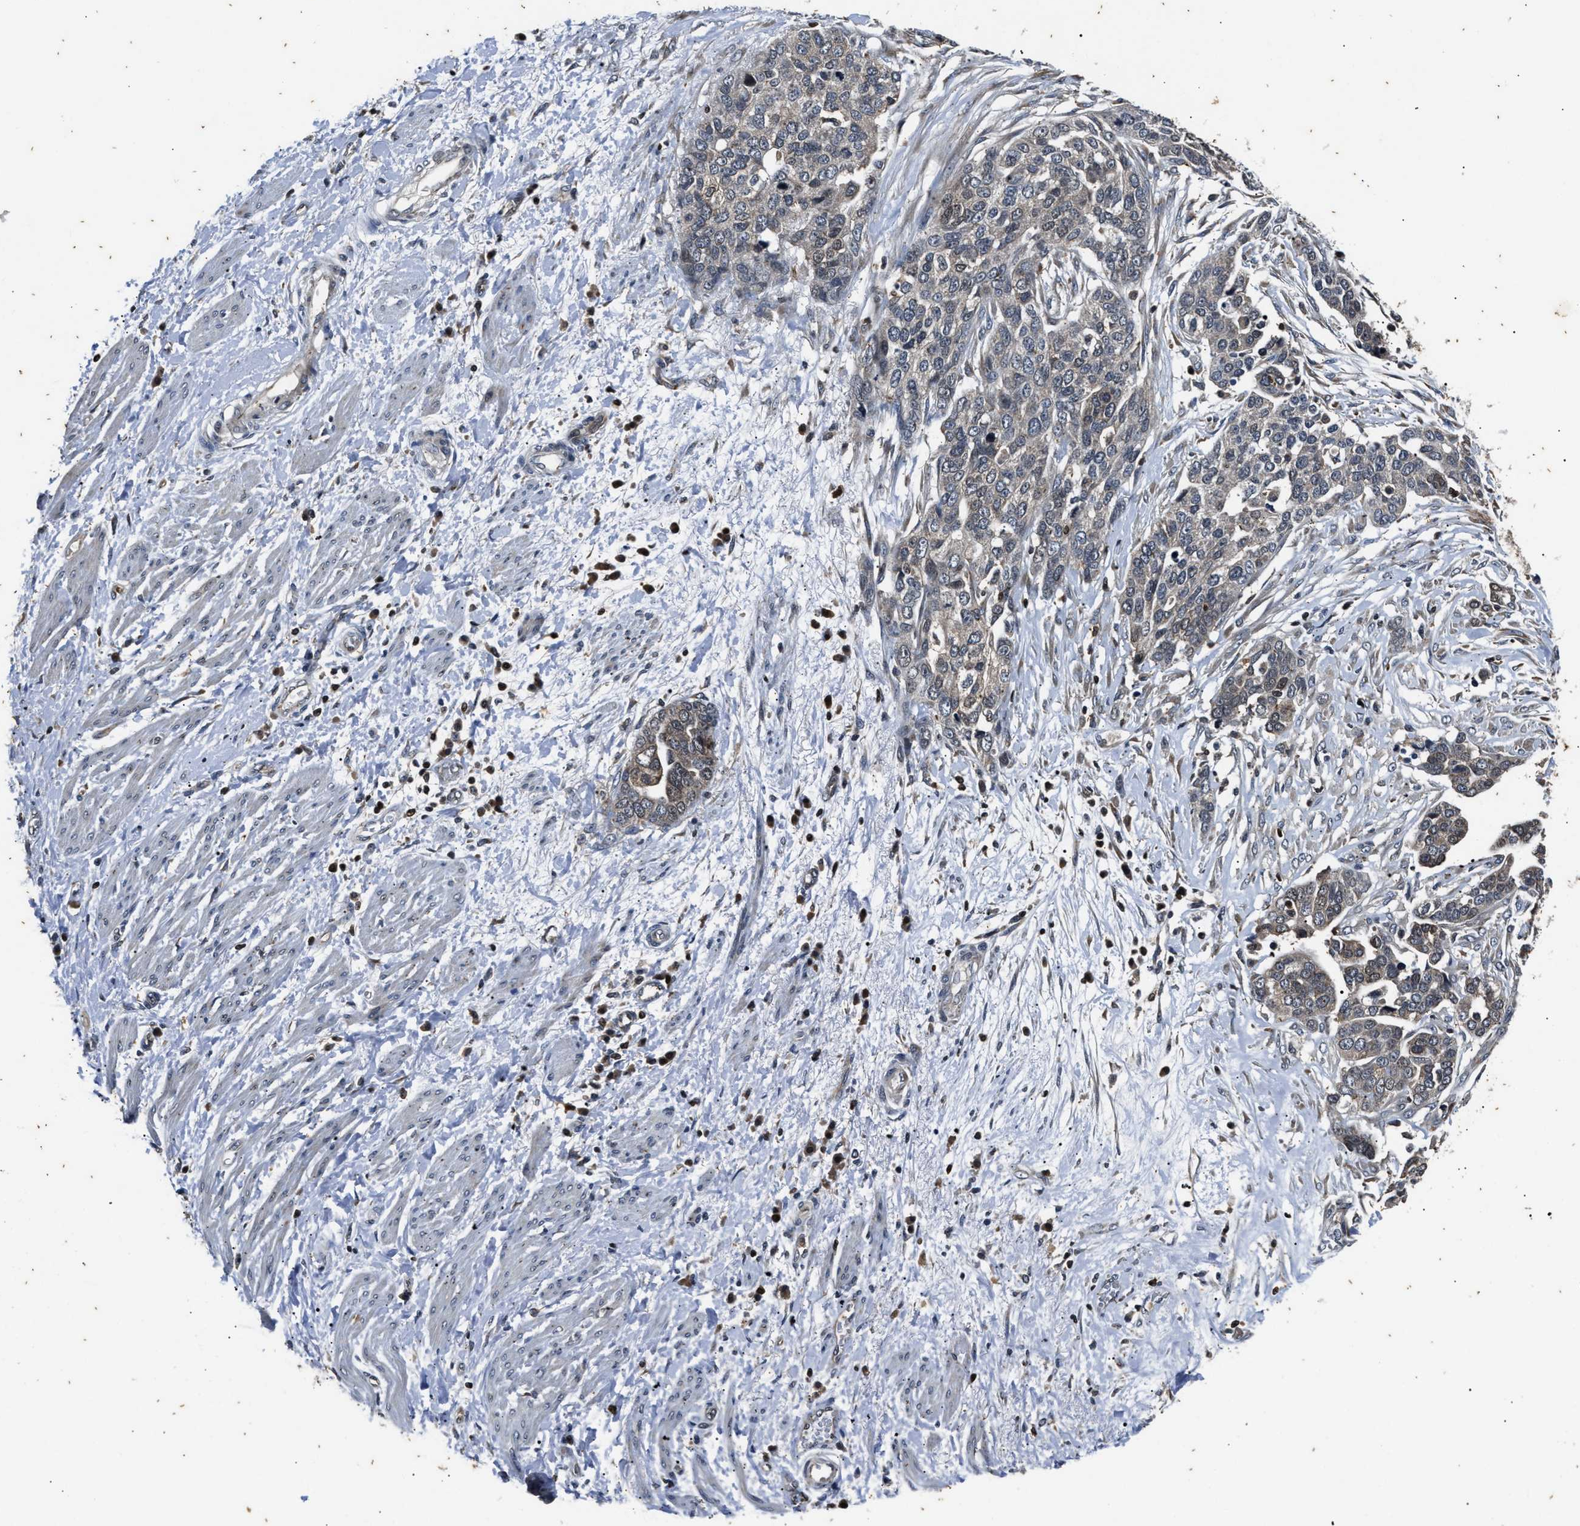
{"staining": {"intensity": "negative", "quantity": "none", "location": "none"}, "tissue": "ovarian cancer", "cell_type": "Tumor cells", "image_type": "cancer", "snomed": [{"axis": "morphology", "description": "Cystadenocarcinoma, serous, NOS"}, {"axis": "topography", "description": "Ovary"}], "caption": "High power microscopy image of an IHC histopathology image of ovarian cancer (serous cystadenocarcinoma), revealing no significant positivity in tumor cells. Nuclei are stained in blue.", "gene": "PTPN7", "patient": {"sex": "female", "age": 44}}